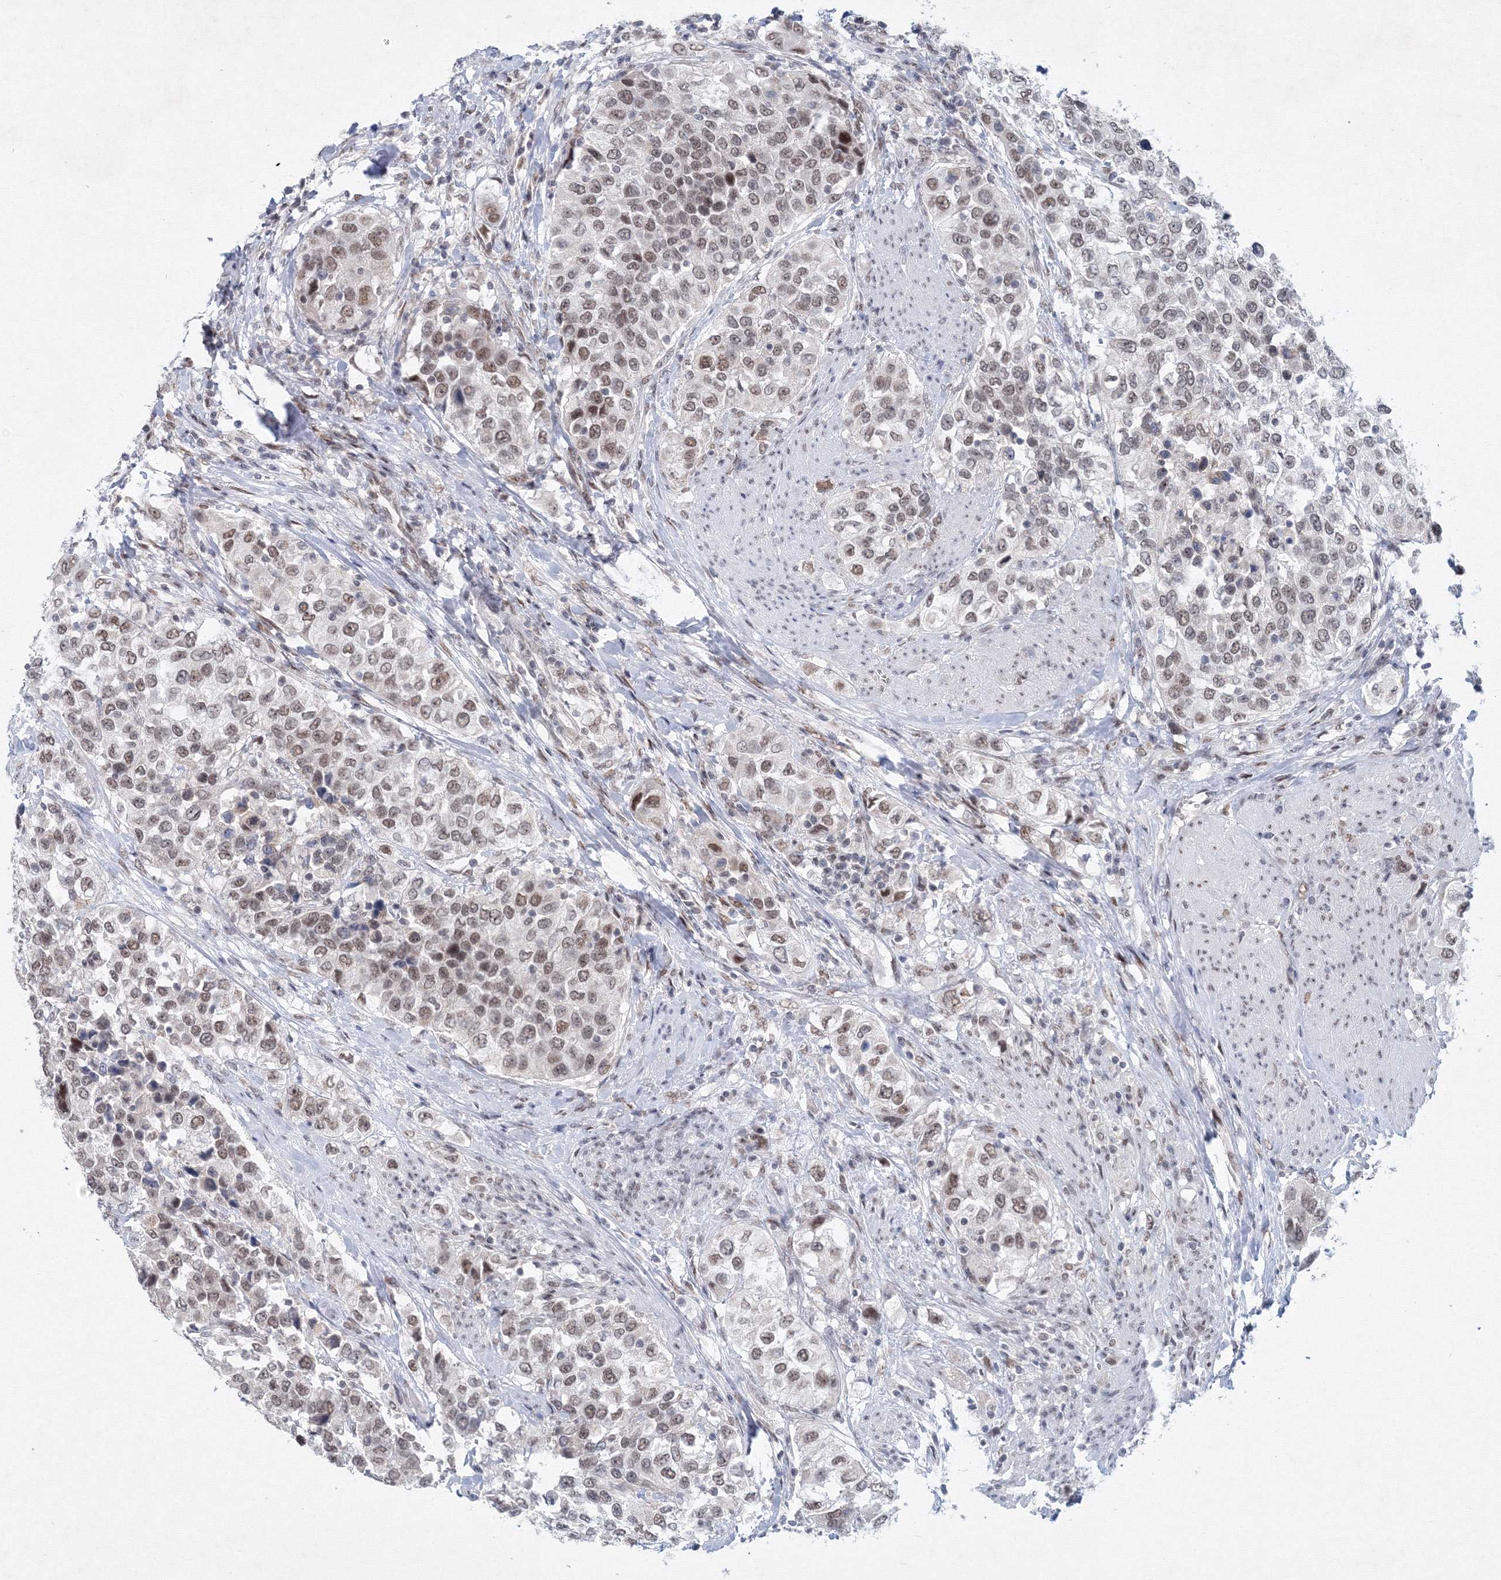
{"staining": {"intensity": "moderate", "quantity": "25%-75%", "location": "nuclear"}, "tissue": "urothelial cancer", "cell_type": "Tumor cells", "image_type": "cancer", "snomed": [{"axis": "morphology", "description": "Urothelial carcinoma, High grade"}, {"axis": "topography", "description": "Urinary bladder"}], "caption": "Immunohistochemical staining of high-grade urothelial carcinoma reveals moderate nuclear protein positivity in about 25%-75% of tumor cells.", "gene": "SF3B6", "patient": {"sex": "female", "age": 80}}